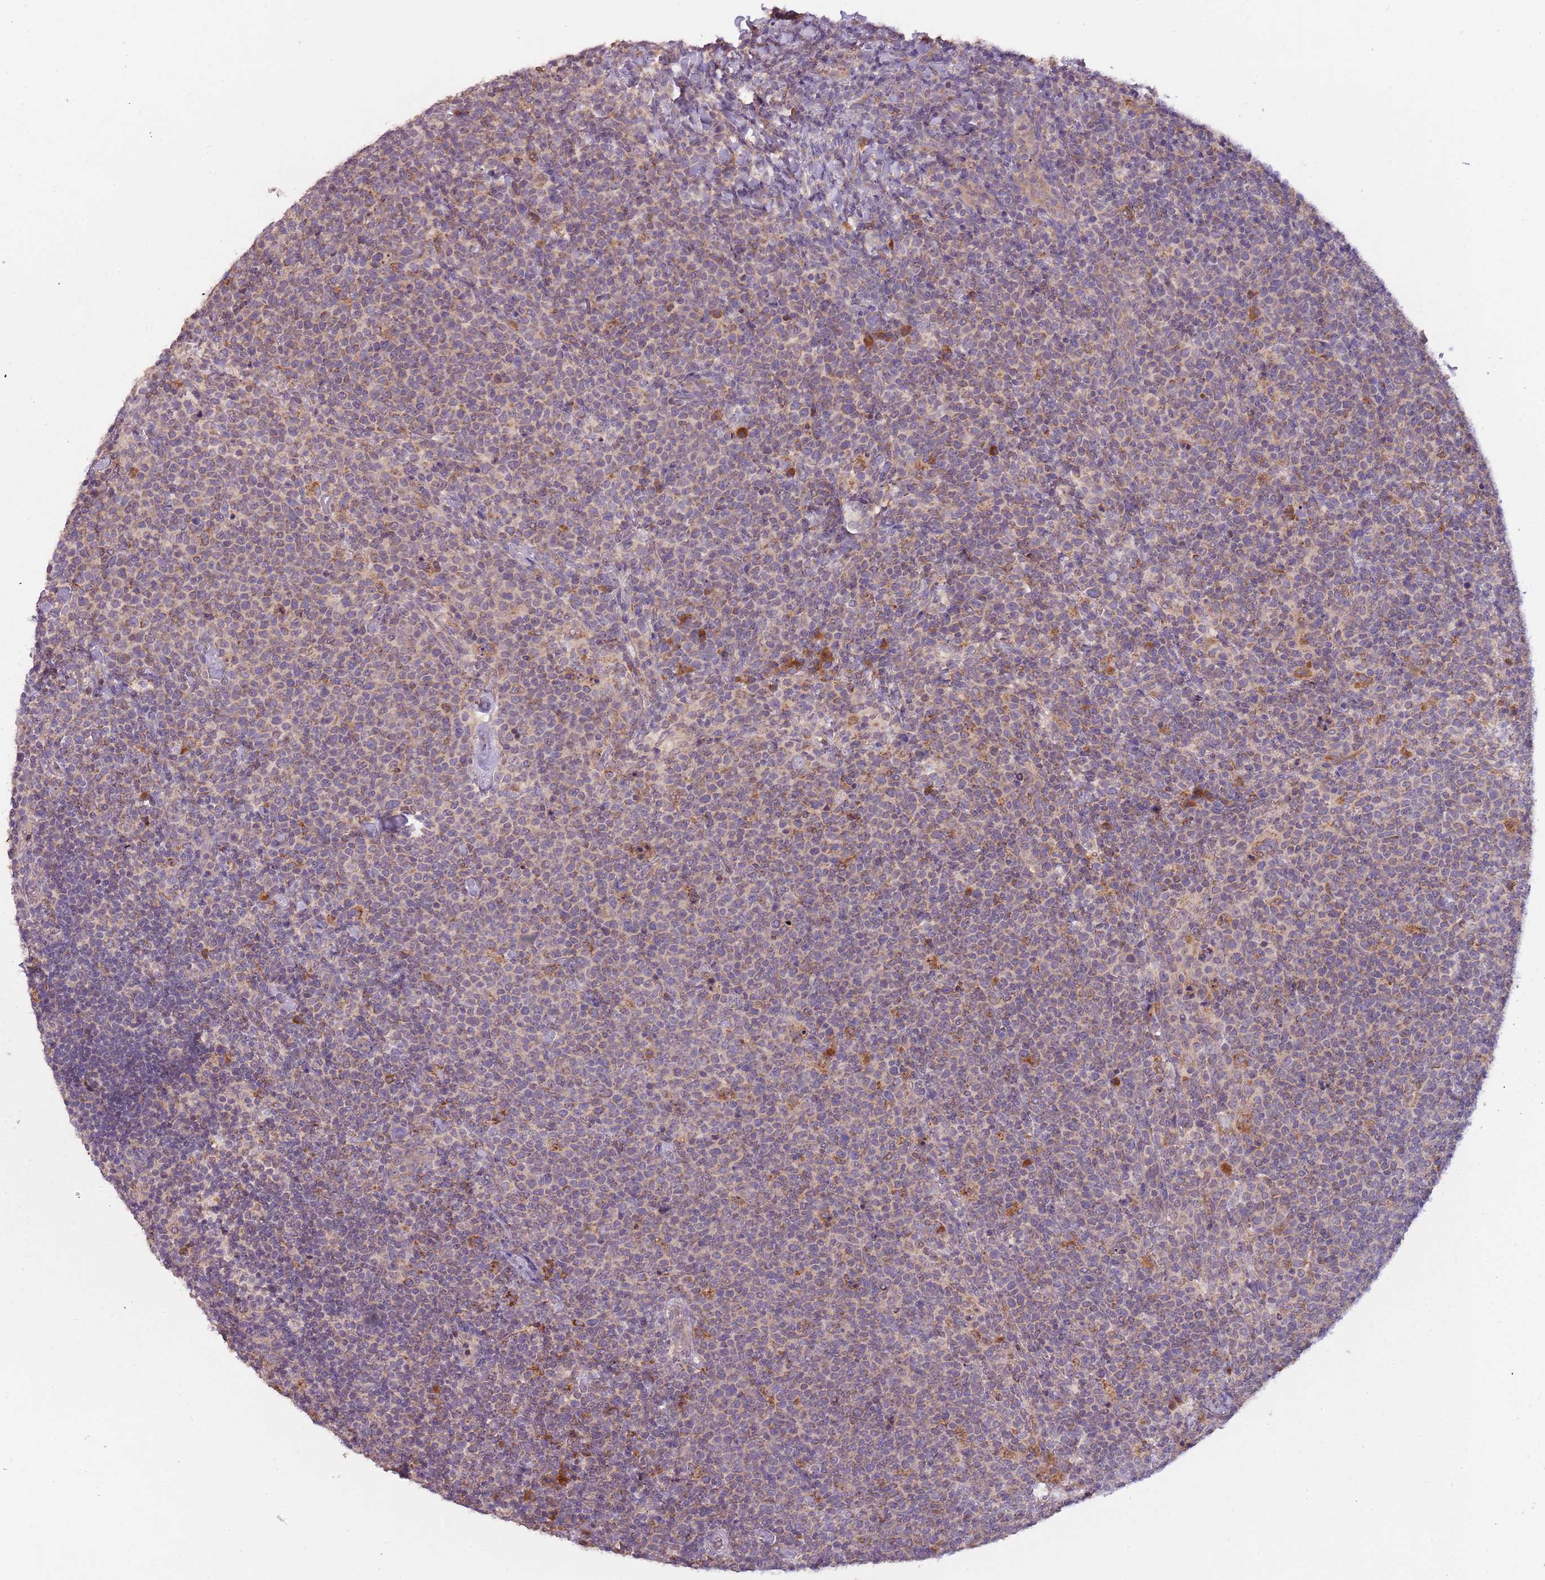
{"staining": {"intensity": "moderate", "quantity": "25%-75%", "location": "cytoplasmic/membranous"}, "tissue": "lymphoma", "cell_type": "Tumor cells", "image_type": "cancer", "snomed": [{"axis": "morphology", "description": "Malignant lymphoma, non-Hodgkin's type, High grade"}, {"axis": "topography", "description": "Lymph node"}], "caption": "This histopathology image reveals immunohistochemistry staining of high-grade malignant lymphoma, non-Hodgkin's type, with medium moderate cytoplasmic/membranous expression in approximately 25%-75% of tumor cells.", "gene": "FECH", "patient": {"sex": "male", "age": 61}}